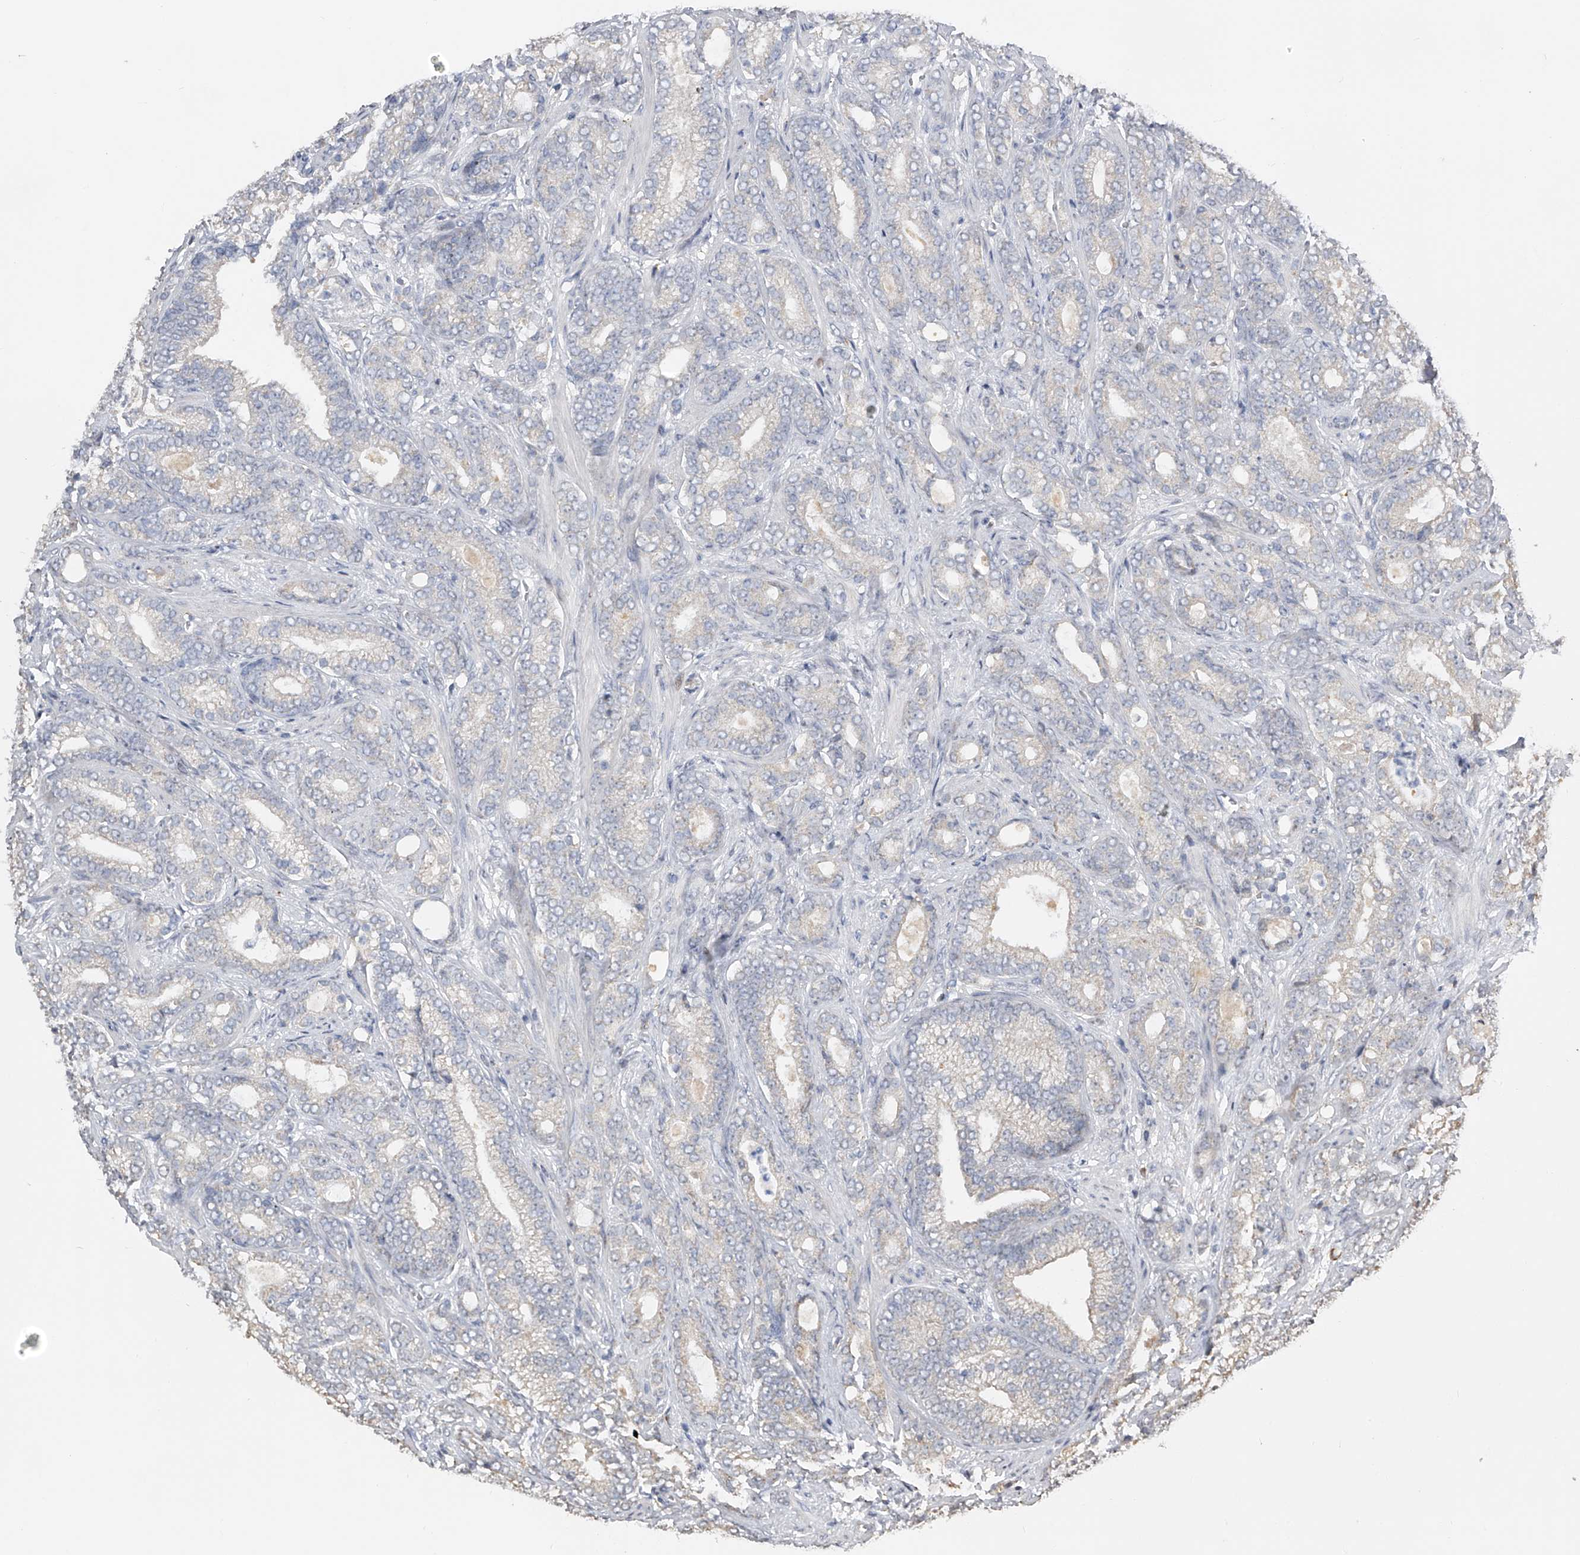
{"staining": {"intensity": "negative", "quantity": "none", "location": "none"}, "tissue": "prostate cancer", "cell_type": "Tumor cells", "image_type": "cancer", "snomed": [{"axis": "morphology", "description": "Adenocarcinoma, High grade"}, {"axis": "topography", "description": "Prostate and seminal vesicle, NOS"}], "caption": "Adenocarcinoma (high-grade) (prostate) was stained to show a protein in brown. There is no significant expression in tumor cells. (DAB (3,3'-diaminobenzidine) immunohistochemistry (IHC) with hematoxylin counter stain).", "gene": "RWDD2A", "patient": {"sex": "male", "age": 67}}